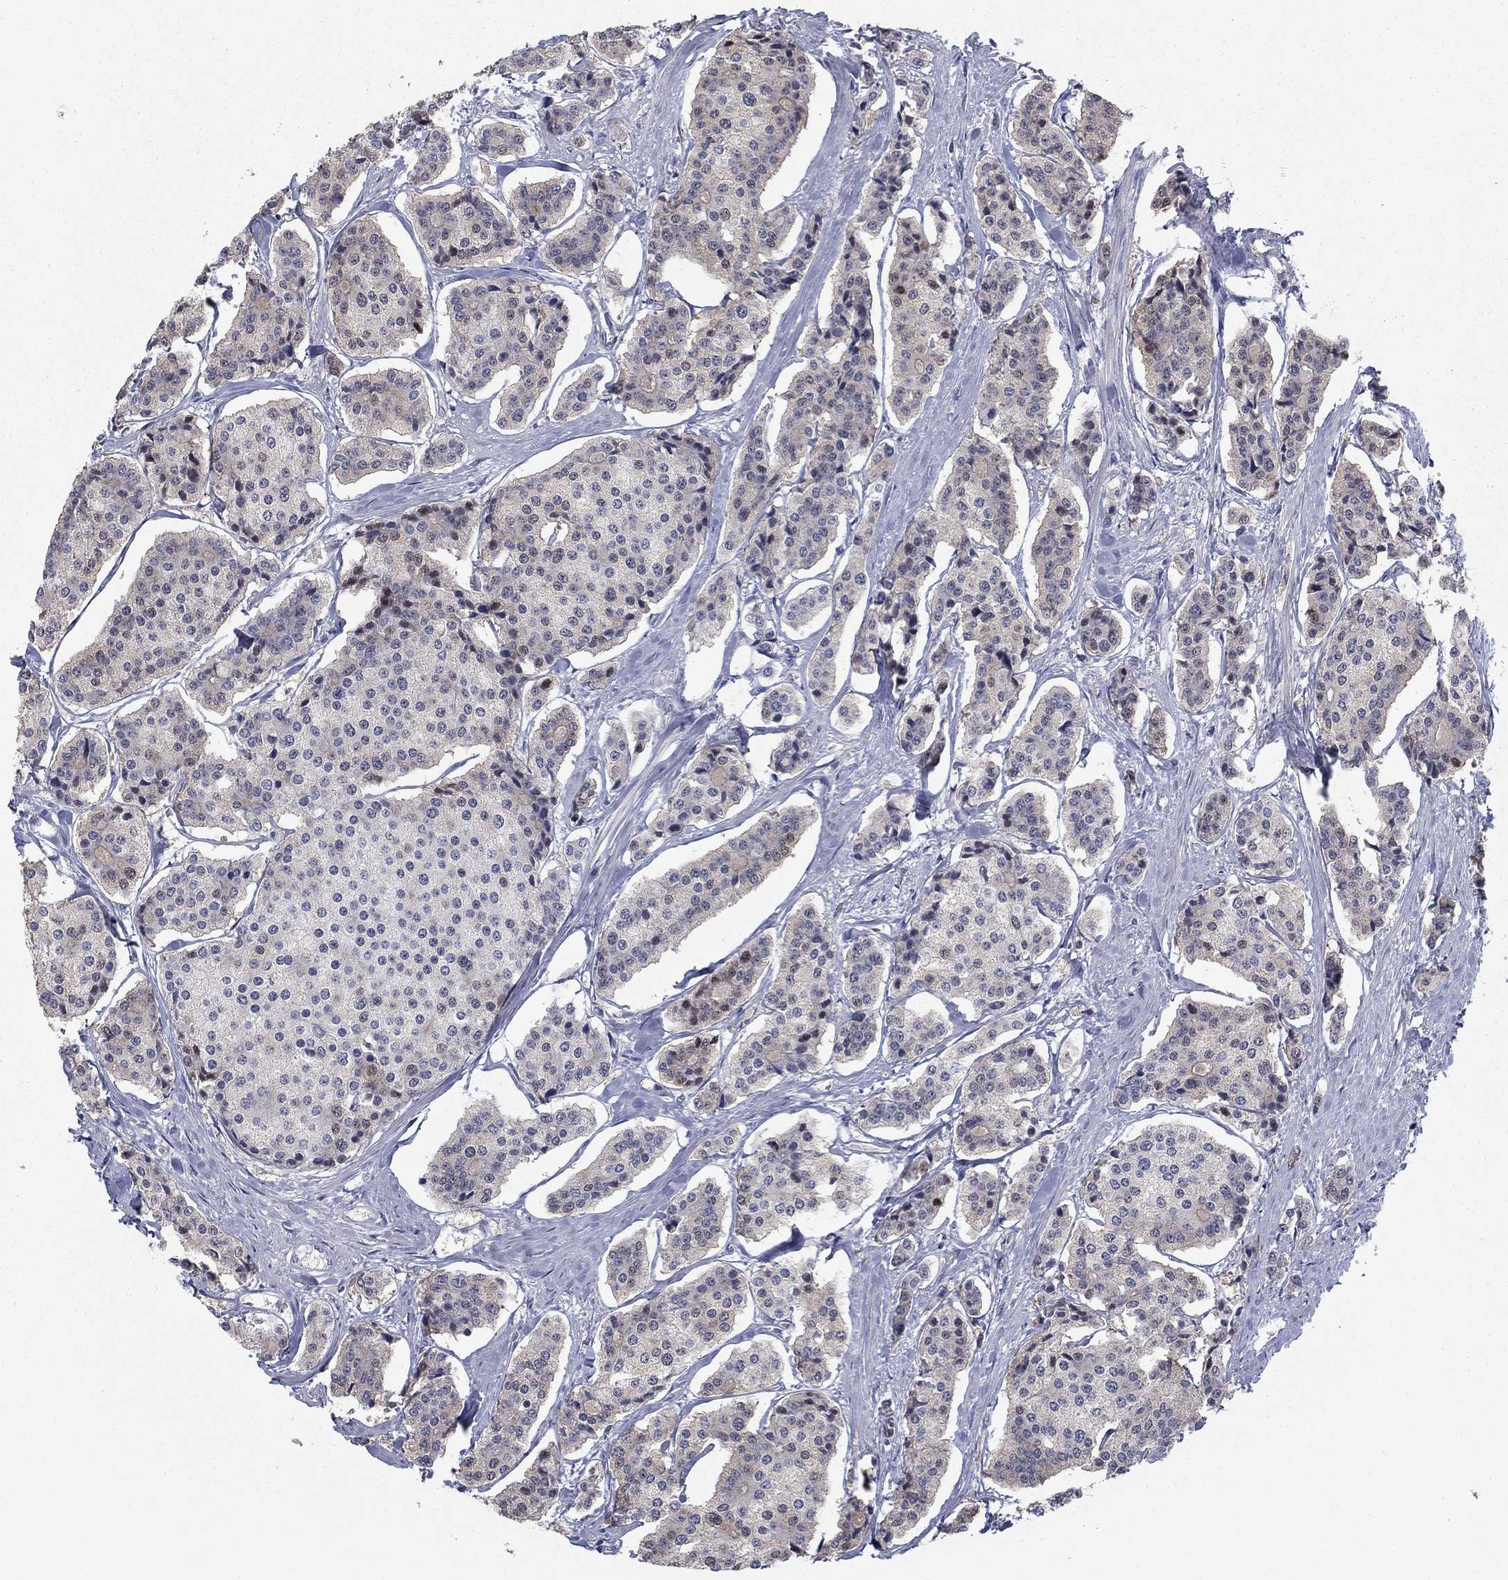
{"staining": {"intensity": "negative", "quantity": "none", "location": "none"}, "tissue": "carcinoid", "cell_type": "Tumor cells", "image_type": "cancer", "snomed": [{"axis": "morphology", "description": "Carcinoid, malignant, NOS"}, {"axis": "topography", "description": "Small intestine"}], "caption": "Histopathology image shows no protein positivity in tumor cells of carcinoid tissue.", "gene": "KIF15", "patient": {"sex": "female", "age": 65}}